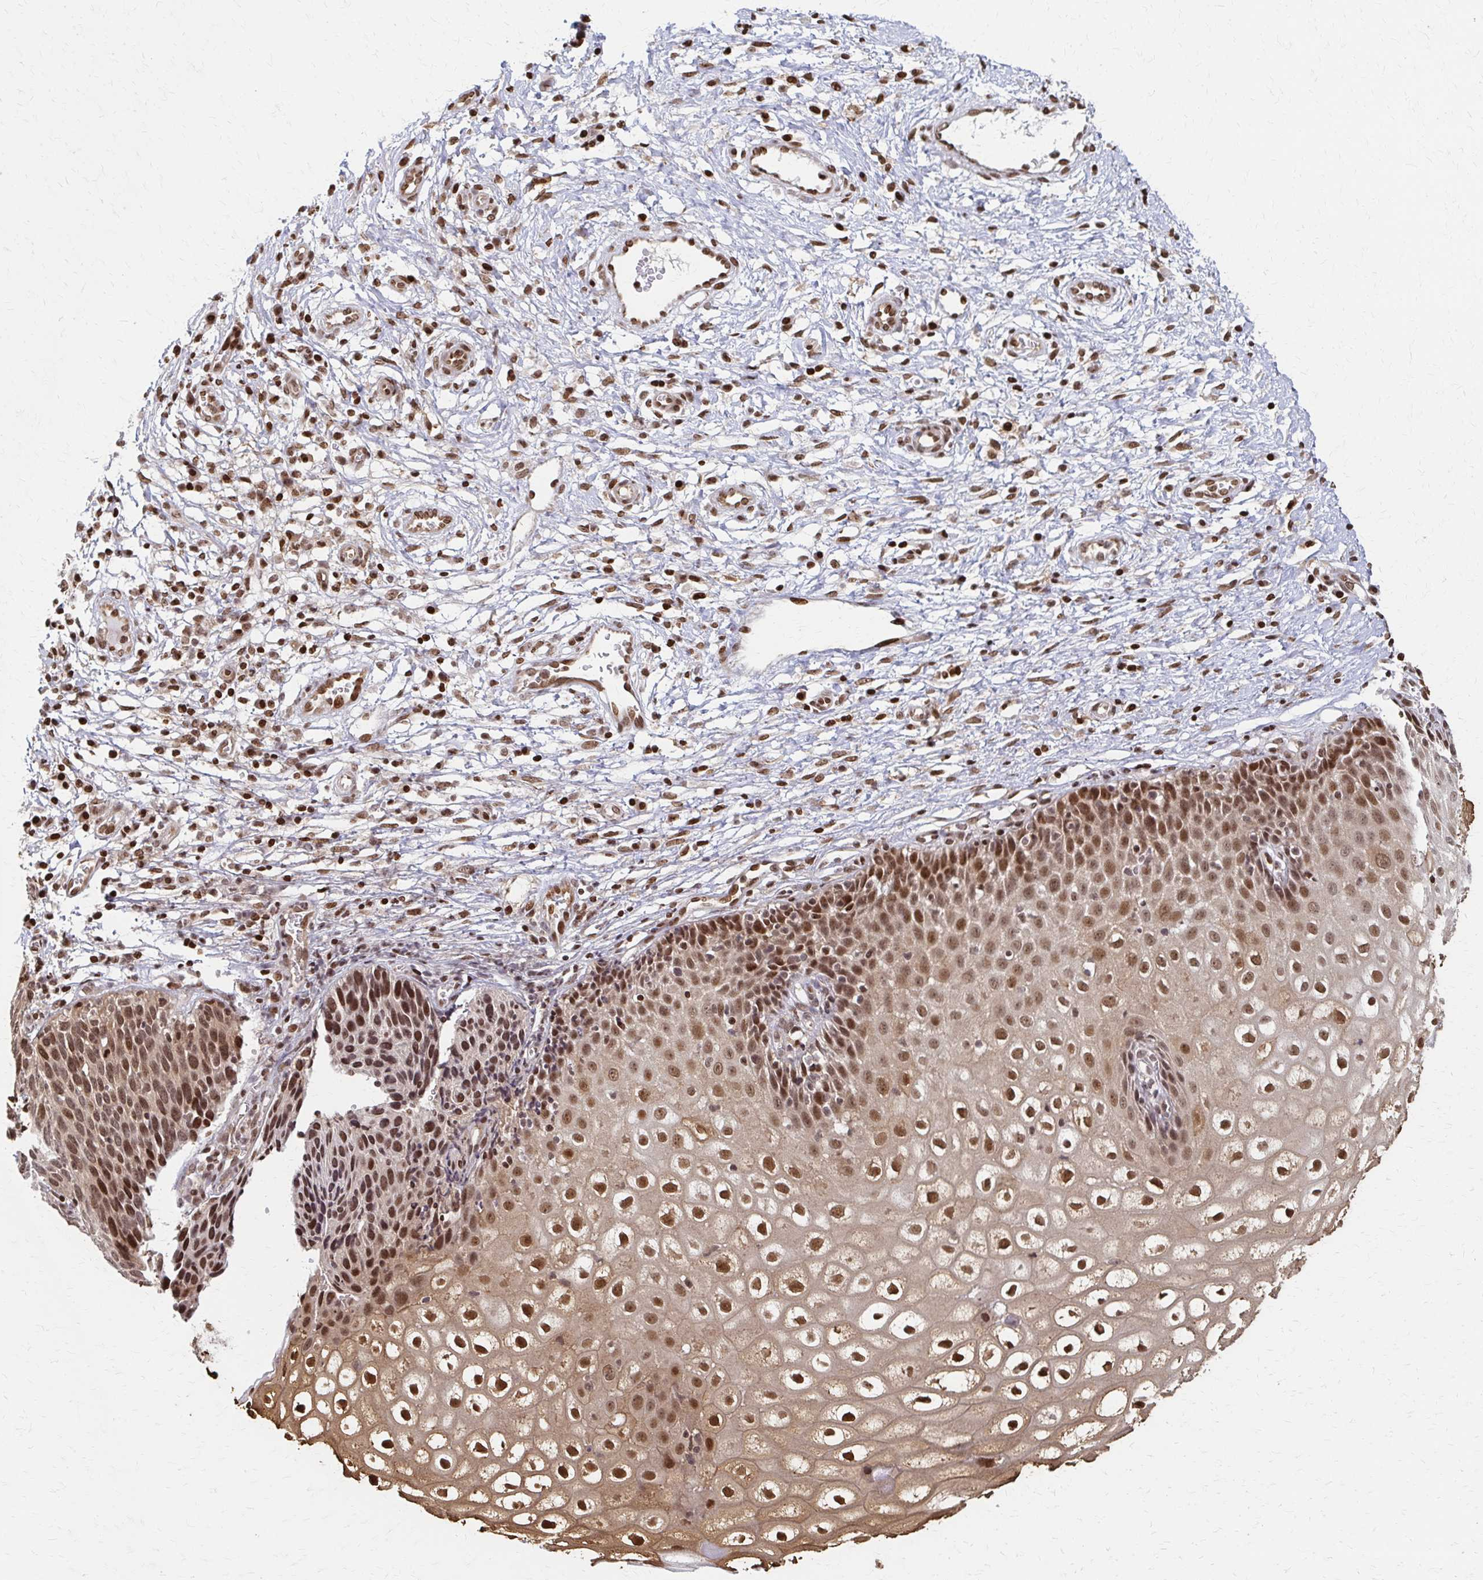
{"staining": {"intensity": "strong", "quantity": ">75%", "location": "nuclear"}, "tissue": "cervix", "cell_type": "Glandular cells", "image_type": "normal", "snomed": [{"axis": "morphology", "description": "Normal tissue, NOS"}, {"axis": "topography", "description": "Cervix"}], "caption": "This photomicrograph demonstrates unremarkable cervix stained with IHC to label a protein in brown. The nuclear of glandular cells show strong positivity for the protein. Nuclei are counter-stained blue.", "gene": "PSMD7", "patient": {"sex": "female", "age": 36}}